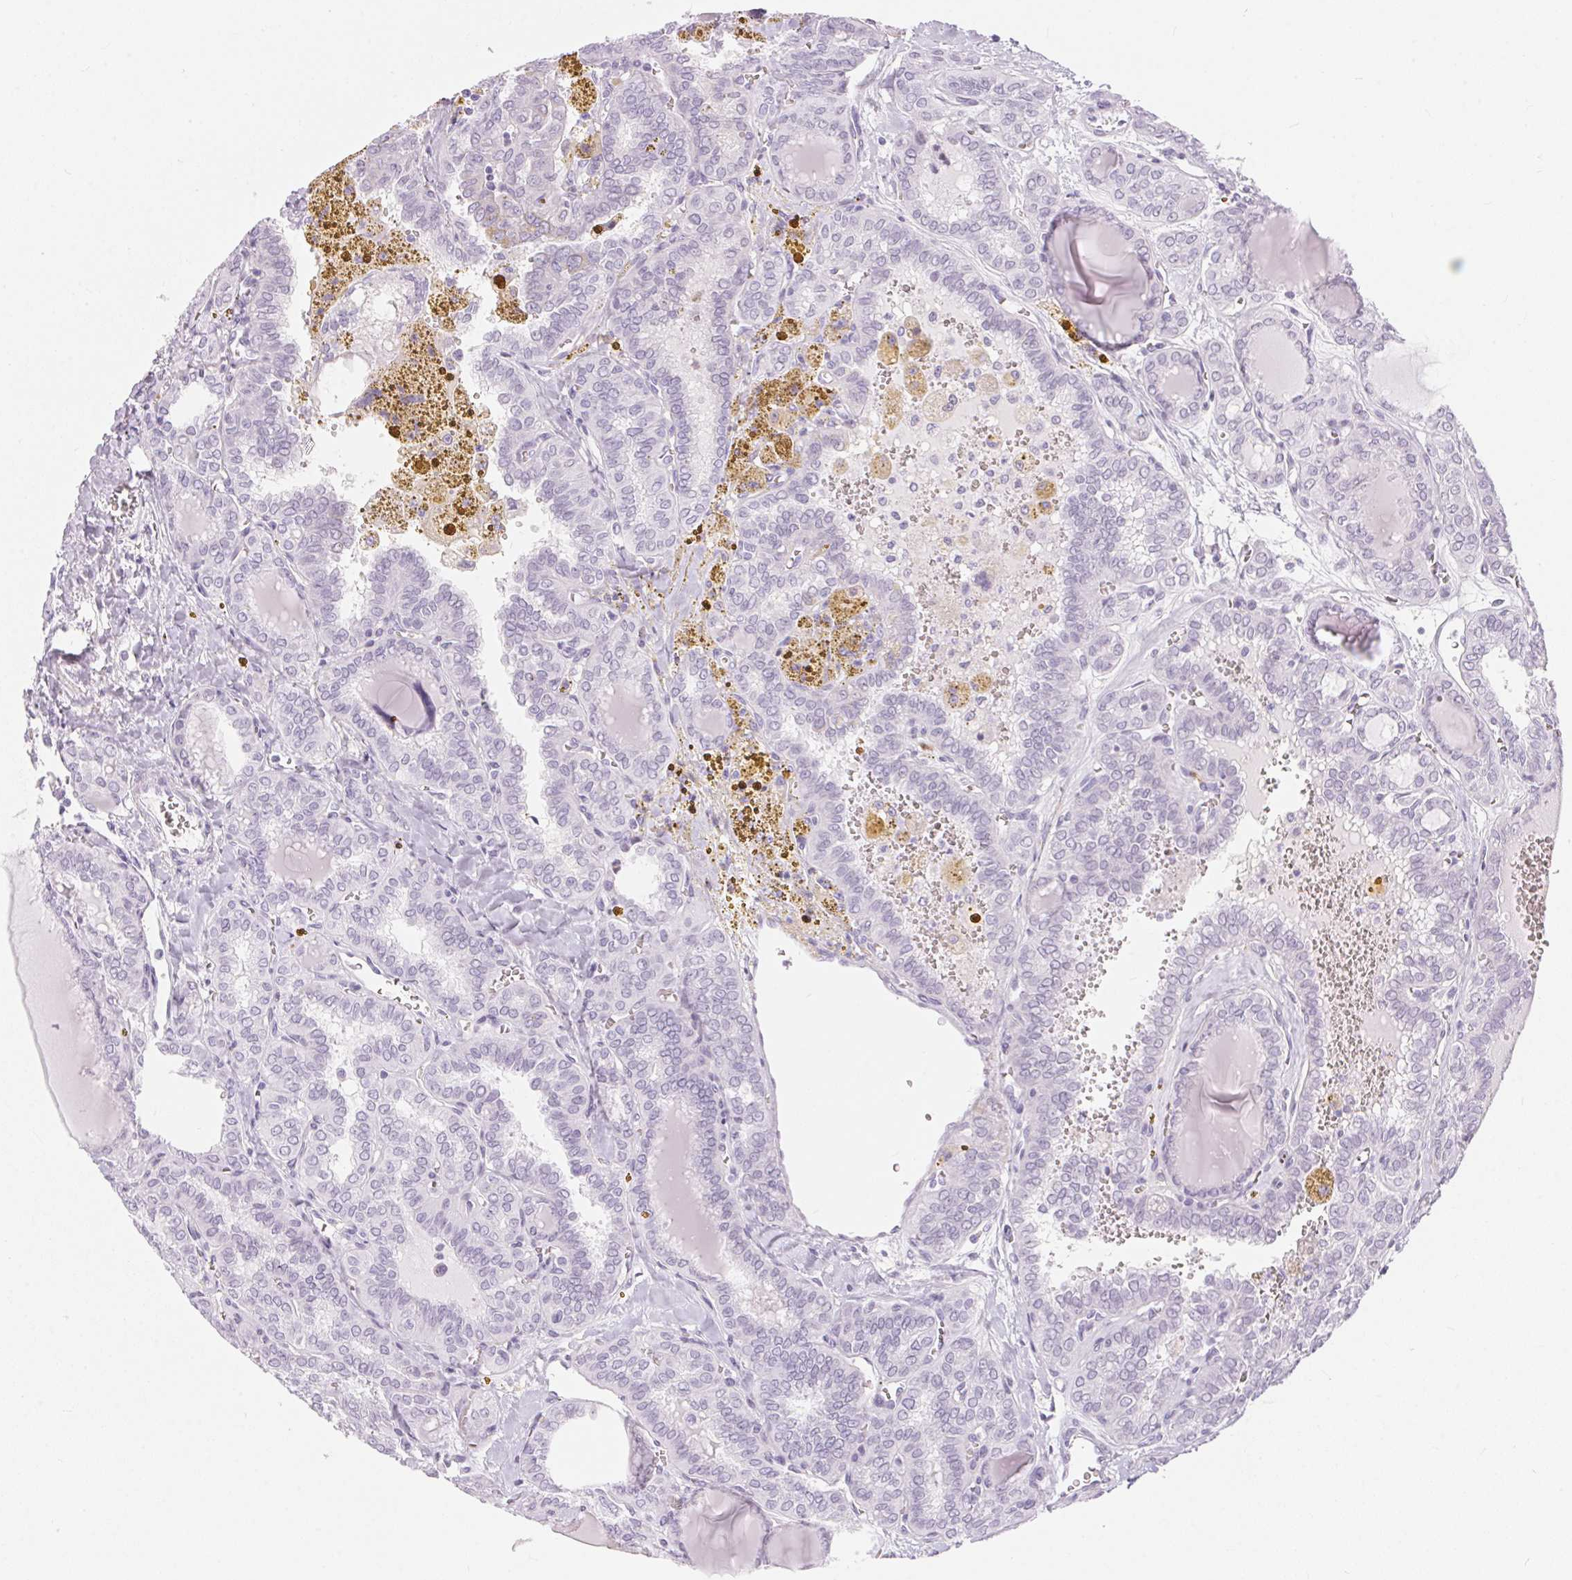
{"staining": {"intensity": "negative", "quantity": "none", "location": "none"}, "tissue": "thyroid cancer", "cell_type": "Tumor cells", "image_type": "cancer", "snomed": [{"axis": "morphology", "description": "Papillary adenocarcinoma, NOS"}, {"axis": "topography", "description": "Thyroid gland"}], "caption": "There is no significant staining in tumor cells of thyroid cancer (papillary adenocarcinoma). (IHC, brightfield microscopy, high magnification).", "gene": "CADPS", "patient": {"sex": "female", "age": 41}}